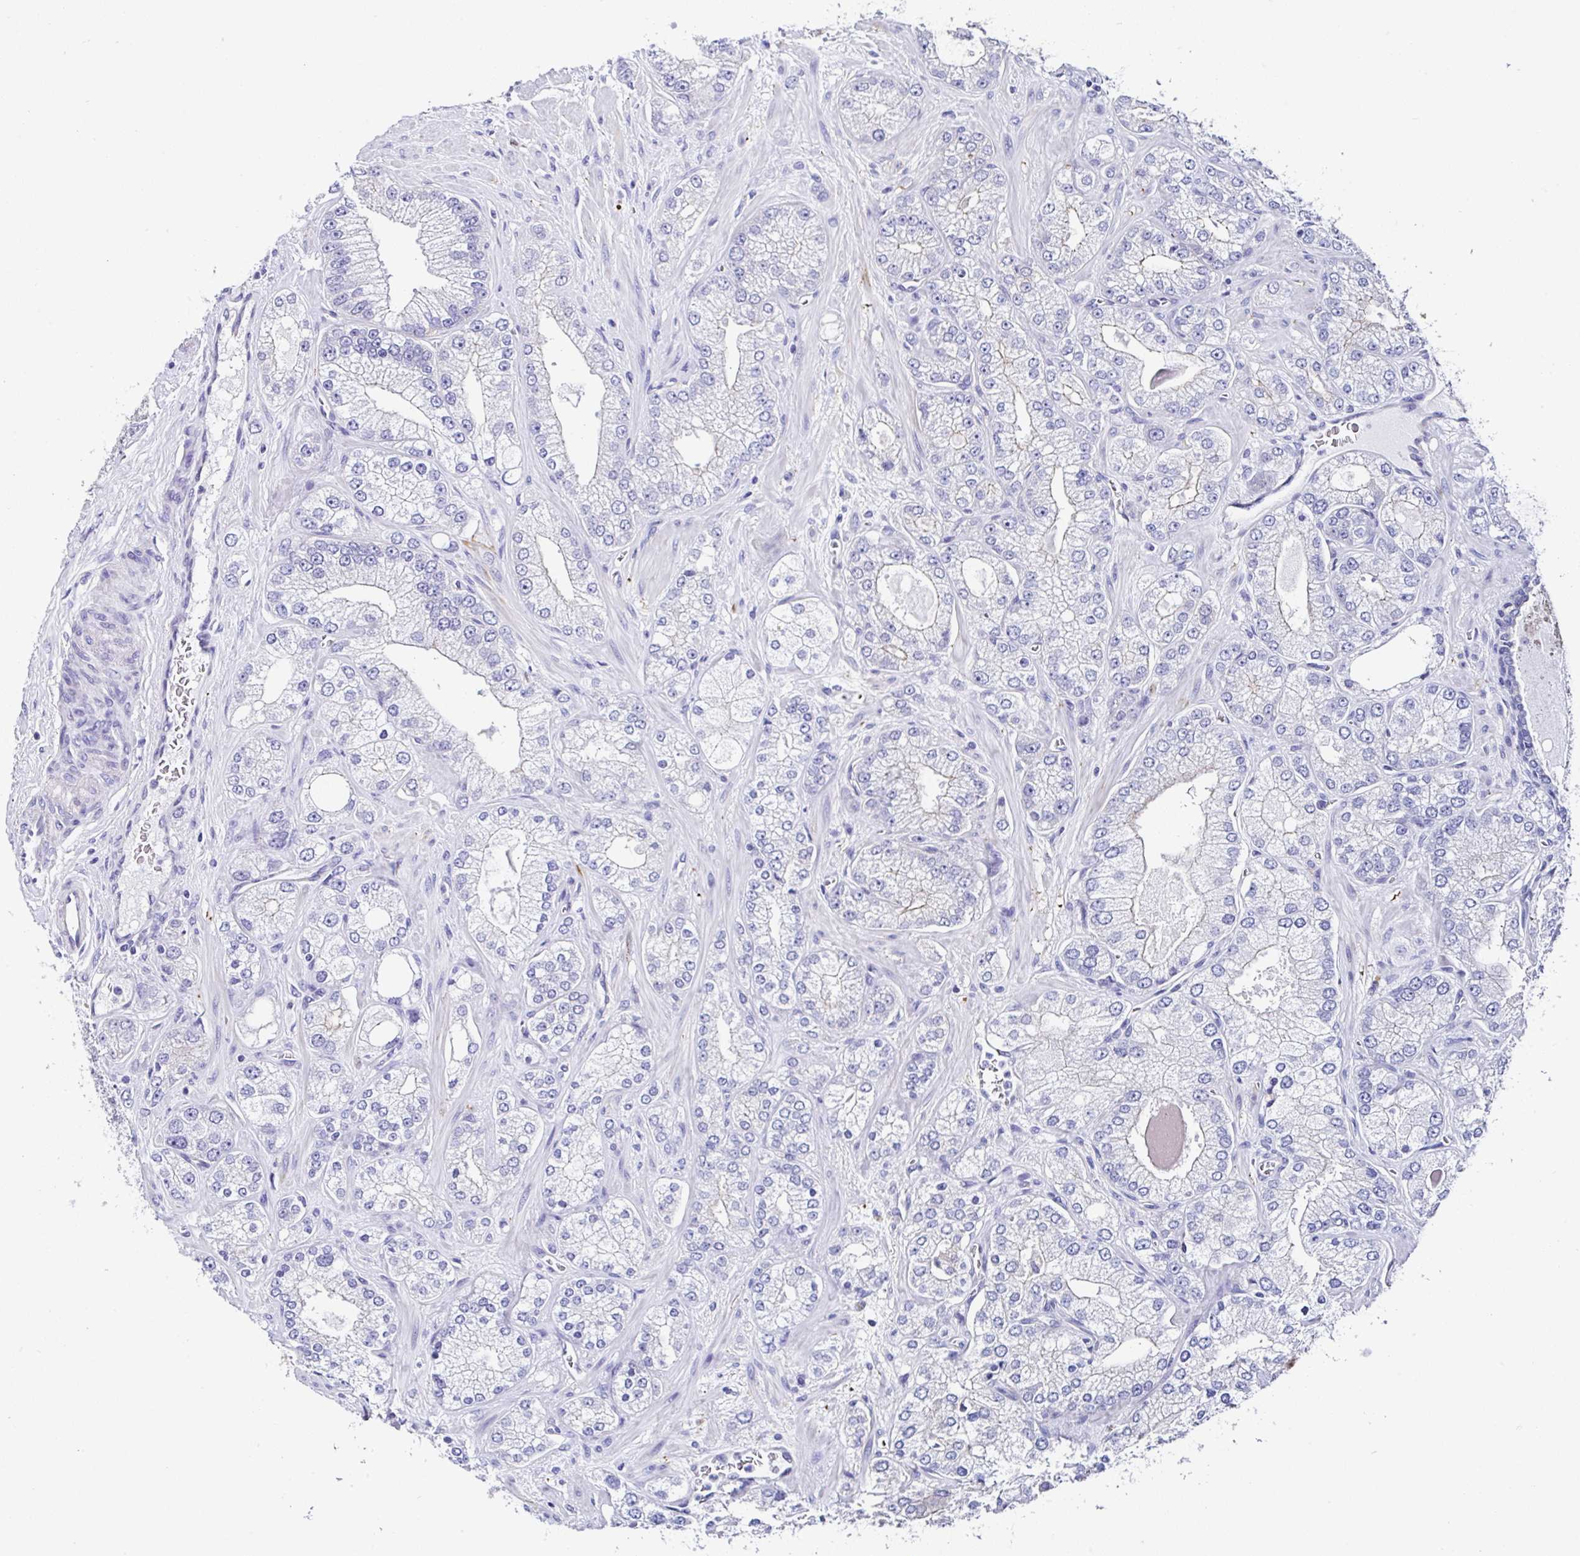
{"staining": {"intensity": "negative", "quantity": "none", "location": "none"}, "tissue": "prostate cancer", "cell_type": "Tumor cells", "image_type": "cancer", "snomed": [{"axis": "morphology", "description": "Normal tissue, NOS"}, {"axis": "morphology", "description": "Adenocarcinoma, High grade"}, {"axis": "topography", "description": "Prostate"}, {"axis": "topography", "description": "Peripheral nerve tissue"}], "caption": "A photomicrograph of prostate adenocarcinoma (high-grade) stained for a protein reveals no brown staining in tumor cells.", "gene": "TMPRSS11E", "patient": {"sex": "male", "age": 68}}